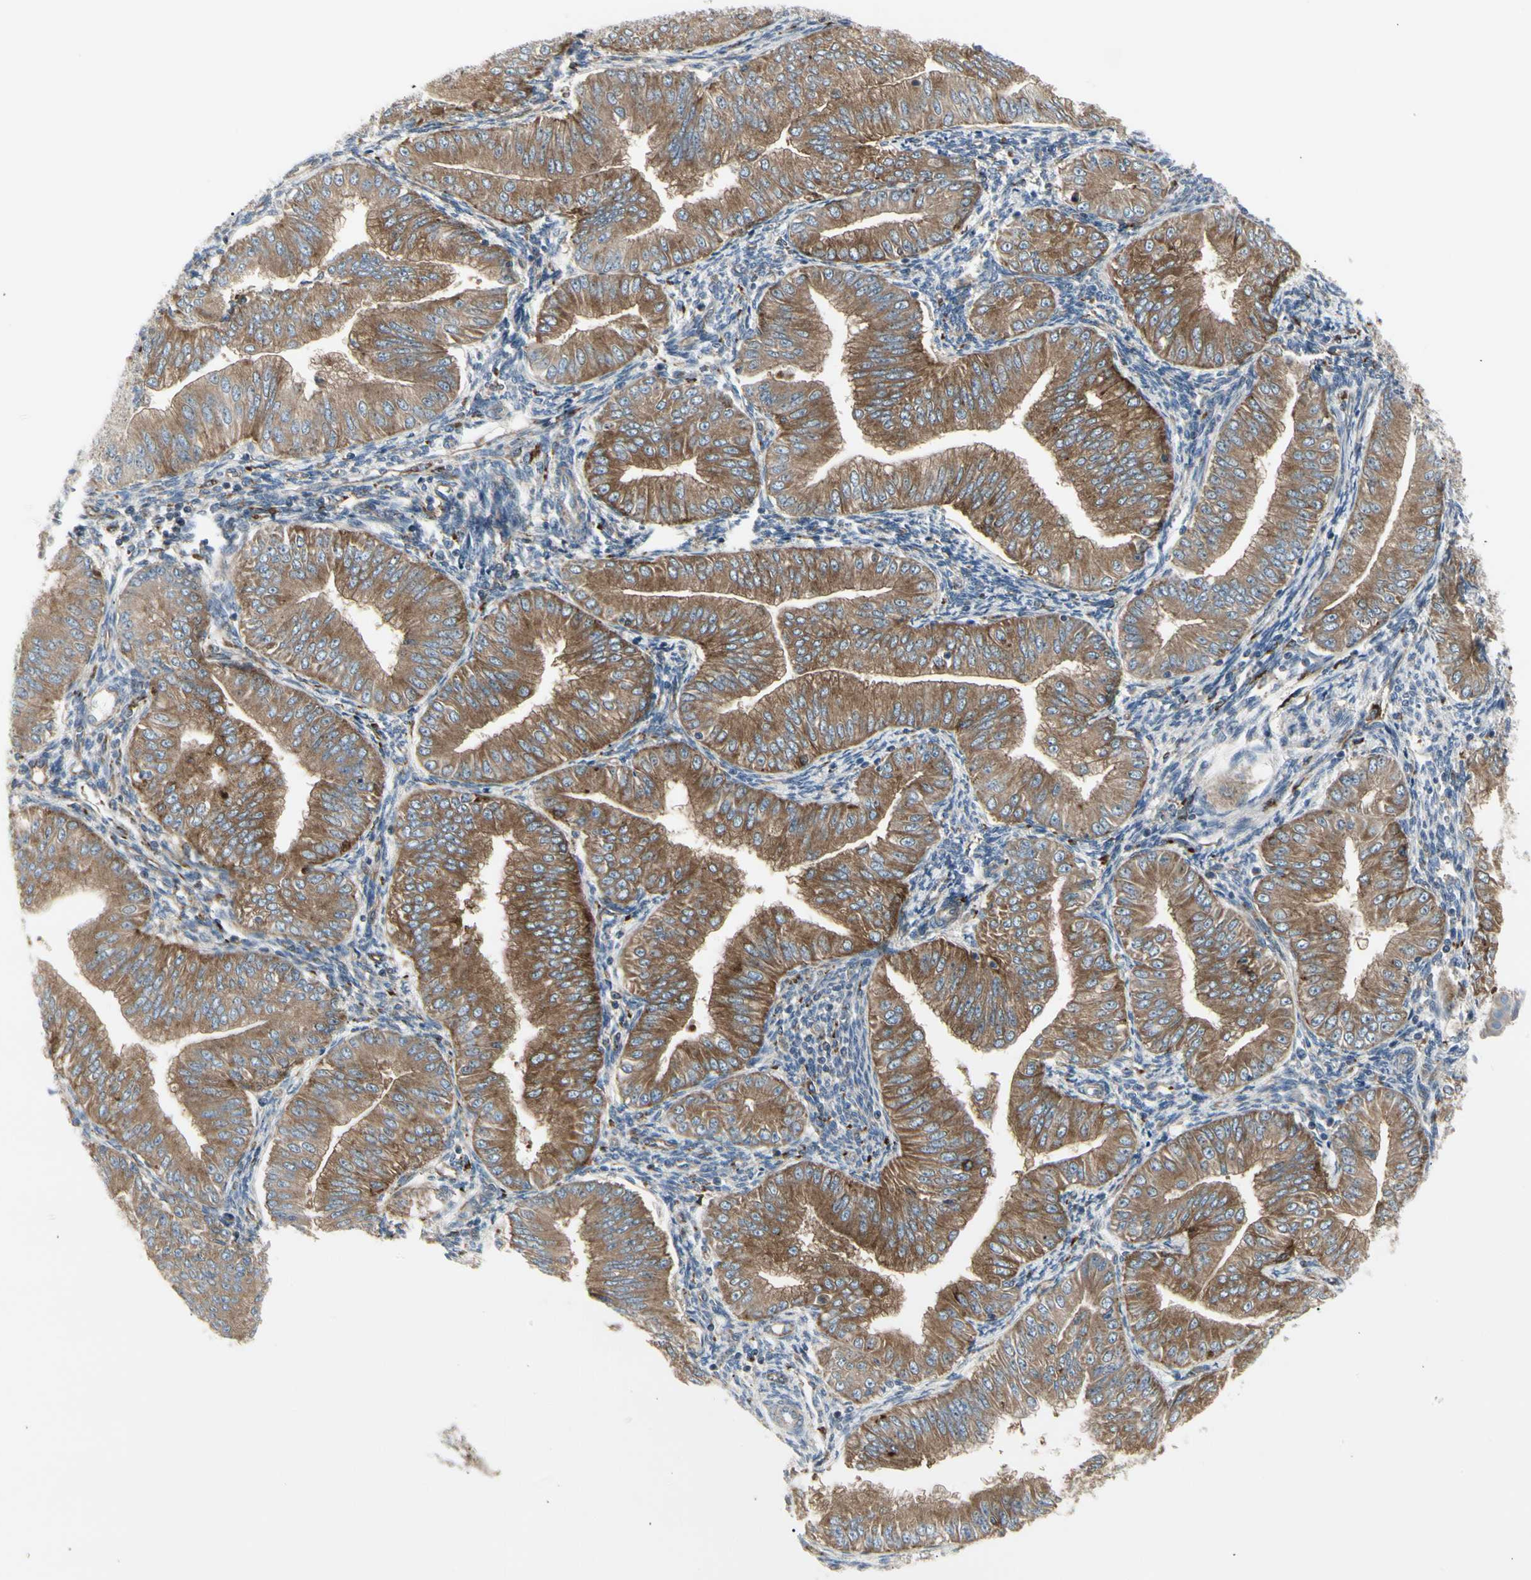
{"staining": {"intensity": "moderate", "quantity": ">75%", "location": "cytoplasmic/membranous"}, "tissue": "endometrial cancer", "cell_type": "Tumor cells", "image_type": "cancer", "snomed": [{"axis": "morphology", "description": "Normal tissue, NOS"}, {"axis": "morphology", "description": "Adenocarcinoma, NOS"}, {"axis": "topography", "description": "Endometrium"}], "caption": "The image displays immunohistochemical staining of endometrial cancer (adenocarcinoma). There is moderate cytoplasmic/membranous staining is identified in about >75% of tumor cells. Using DAB (3,3'-diaminobenzidine) (brown) and hematoxylin (blue) stains, captured at high magnification using brightfield microscopy.", "gene": "ATP6V1B2", "patient": {"sex": "female", "age": 53}}